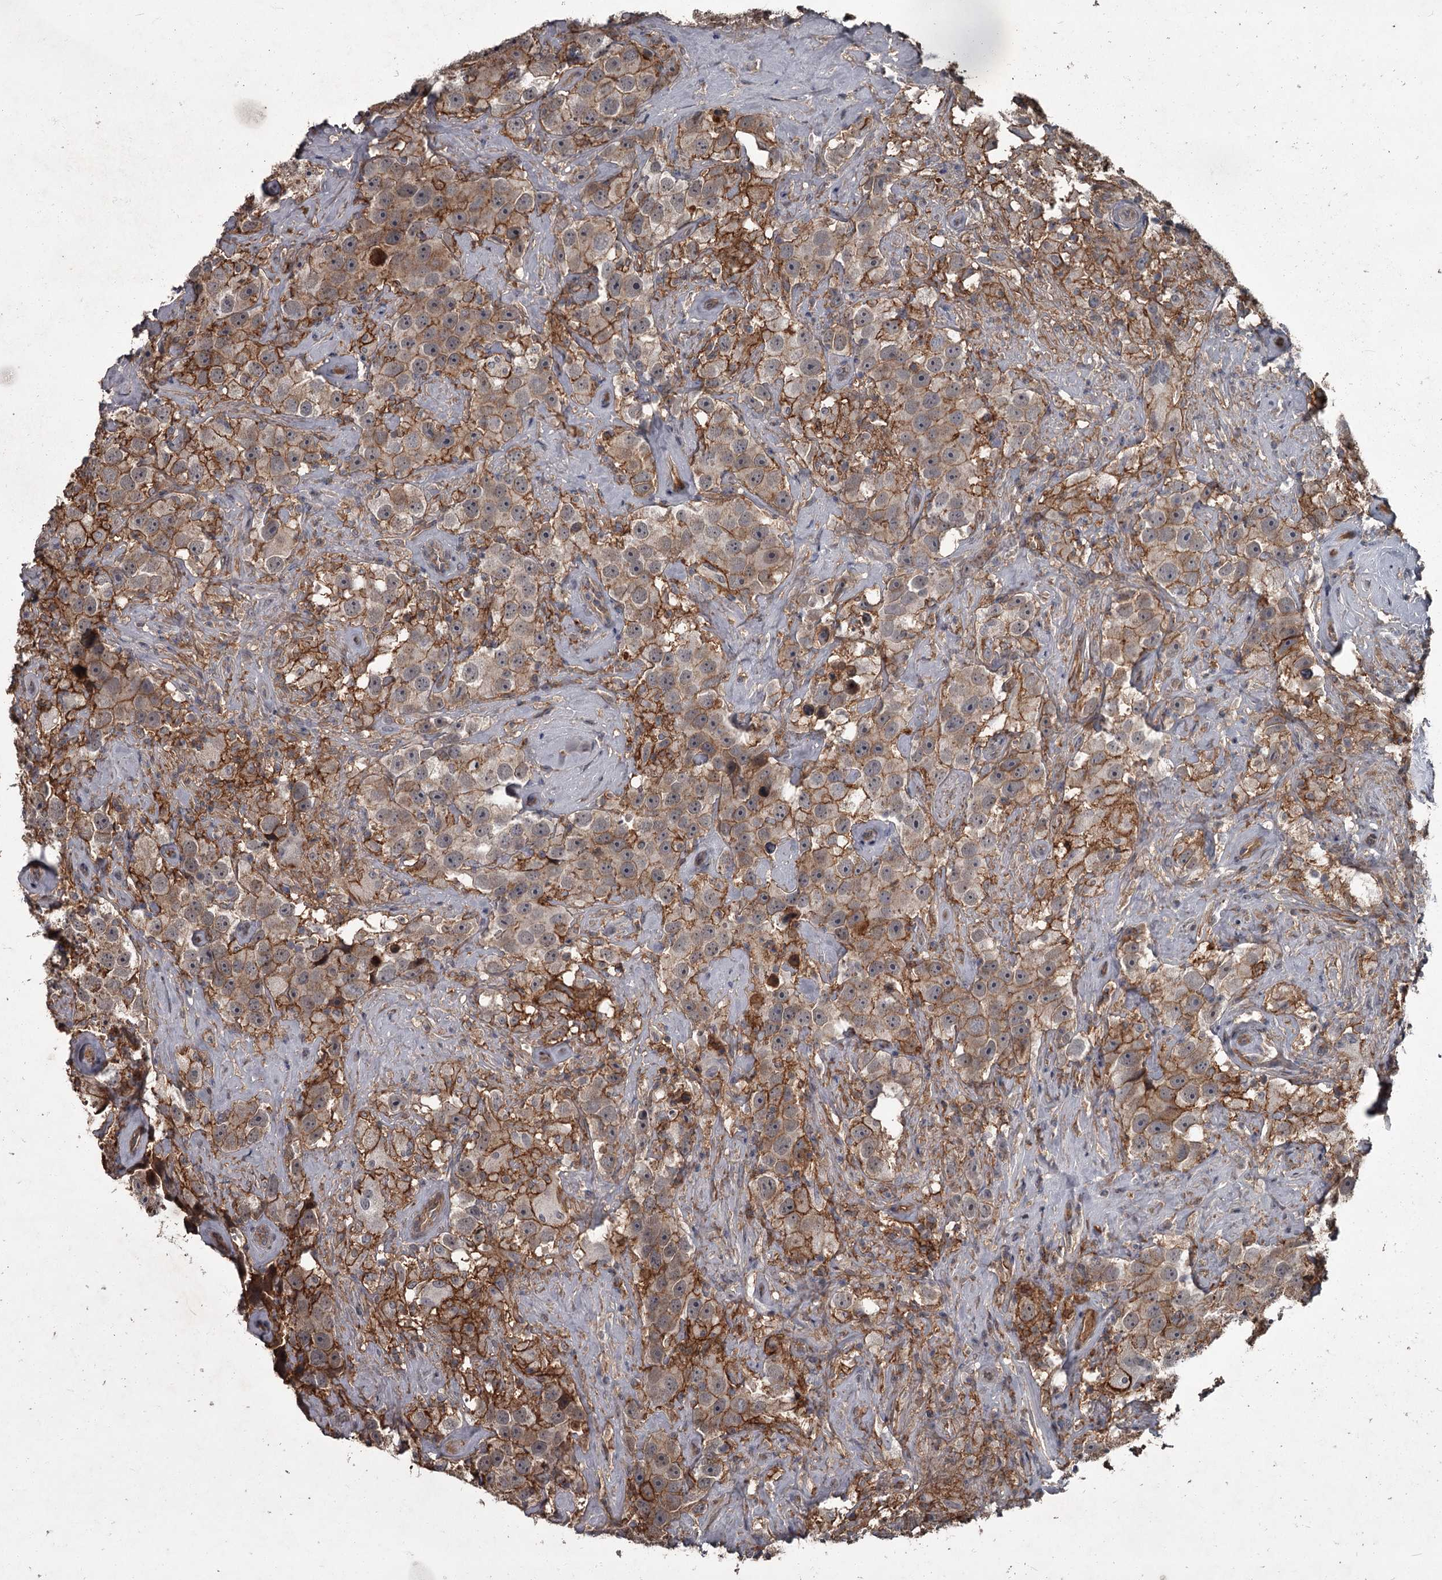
{"staining": {"intensity": "moderate", "quantity": ">75%", "location": "cytoplasmic/membranous"}, "tissue": "testis cancer", "cell_type": "Tumor cells", "image_type": "cancer", "snomed": [{"axis": "morphology", "description": "Seminoma, NOS"}, {"axis": "topography", "description": "Testis"}], "caption": "IHC staining of testis cancer, which reveals medium levels of moderate cytoplasmic/membranous staining in approximately >75% of tumor cells indicating moderate cytoplasmic/membranous protein expression. The staining was performed using DAB (3,3'-diaminobenzidine) (brown) for protein detection and nuclei were counterstained in hematoxylin (blue).", "gene": "FLVCR2", "patient": {"sex": "male", "age": 49}}